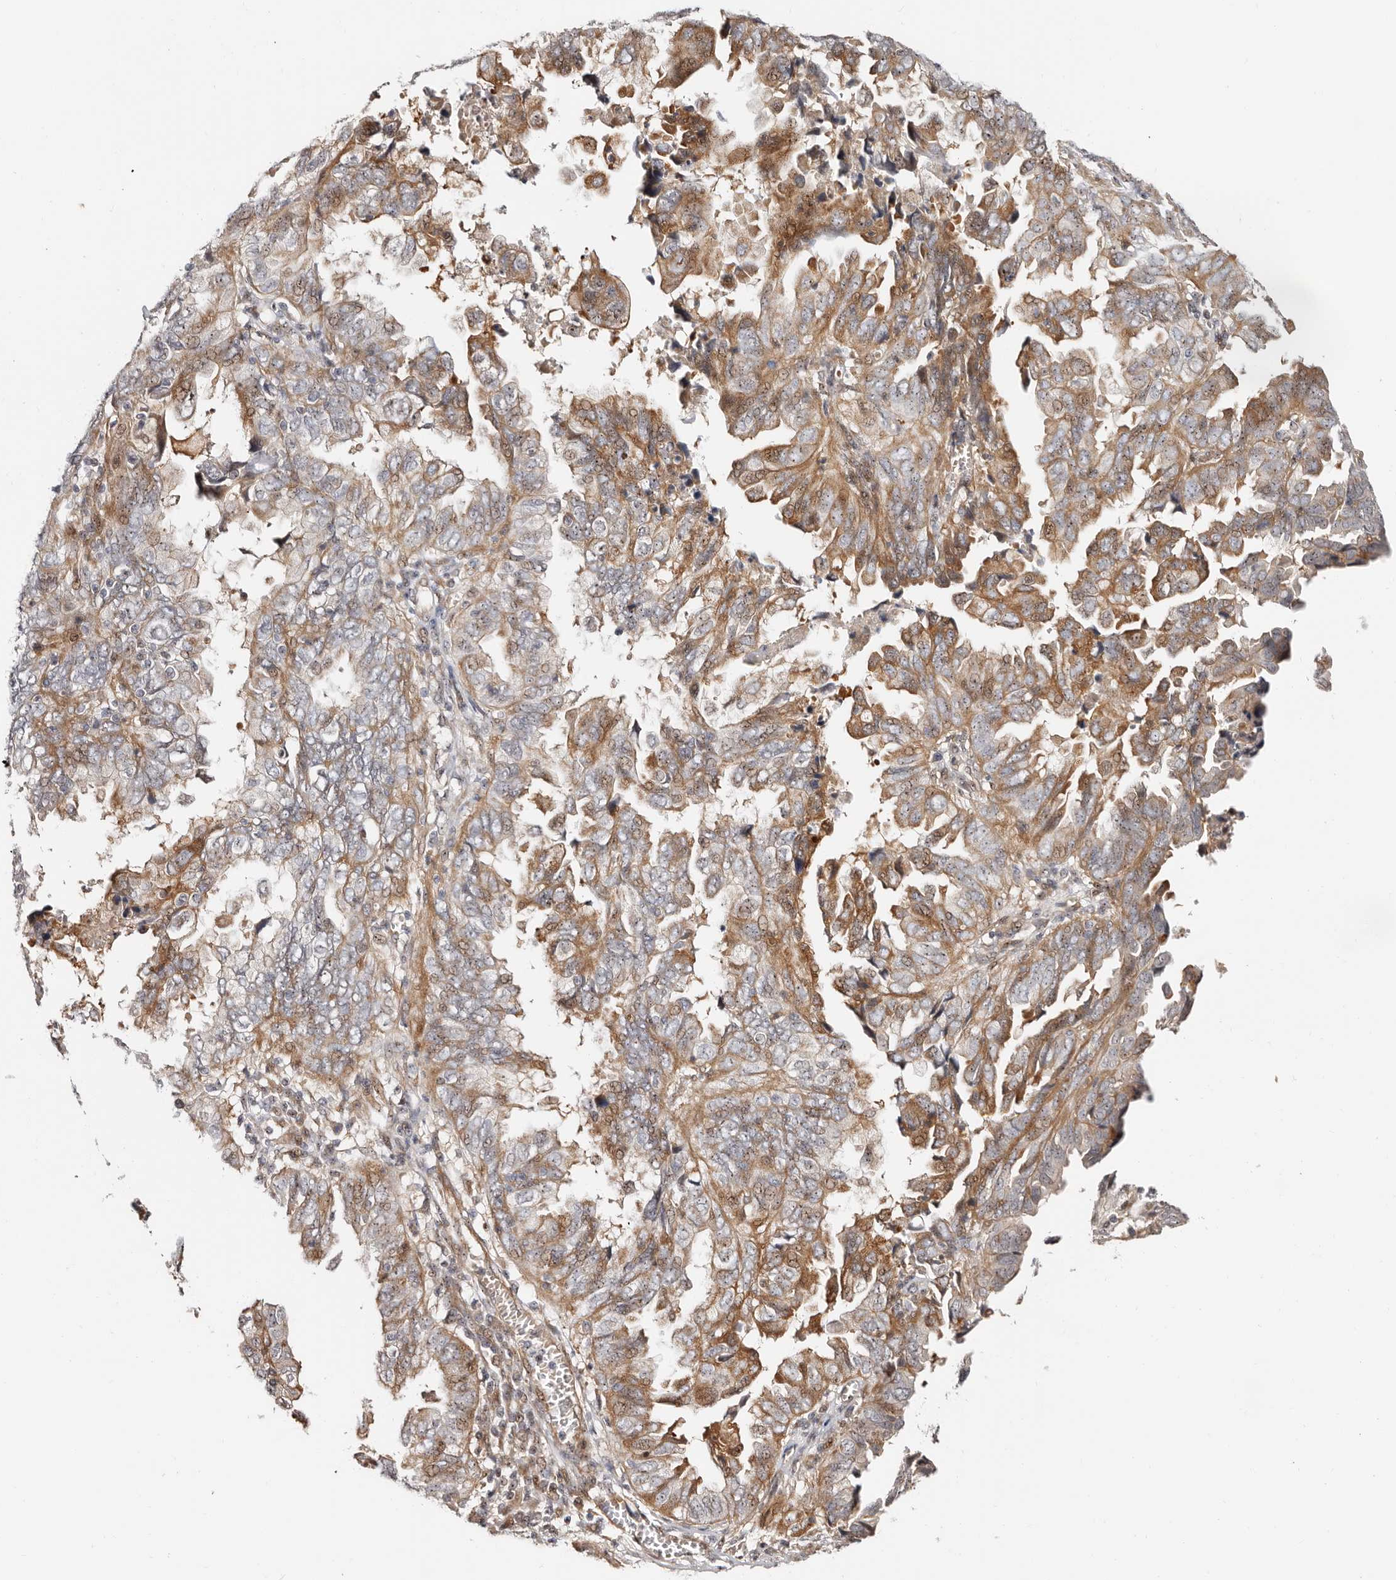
{"staining": {"intensity": "moderate", "quantity": "25%-75%", "location": "cytoplasmic/membranous"}, "tissue": "endometrial cancer", "cell_type": "Tumor cells", "image_type": "cancer", "snomed": [{"axis": "morphology", "description": "Adenocarcinoma, NOS"}, {"axis": "topography", "description": "Uterus"}], "caption": "Protein expression analysis of endometrial cancer (adenocarcinoma) shows moderate cytoplasmic/membranous expression in about 25%-75% of tumor cells.", "gene": "ODF2L", "patient": {"sex": "female", "age": 77}}